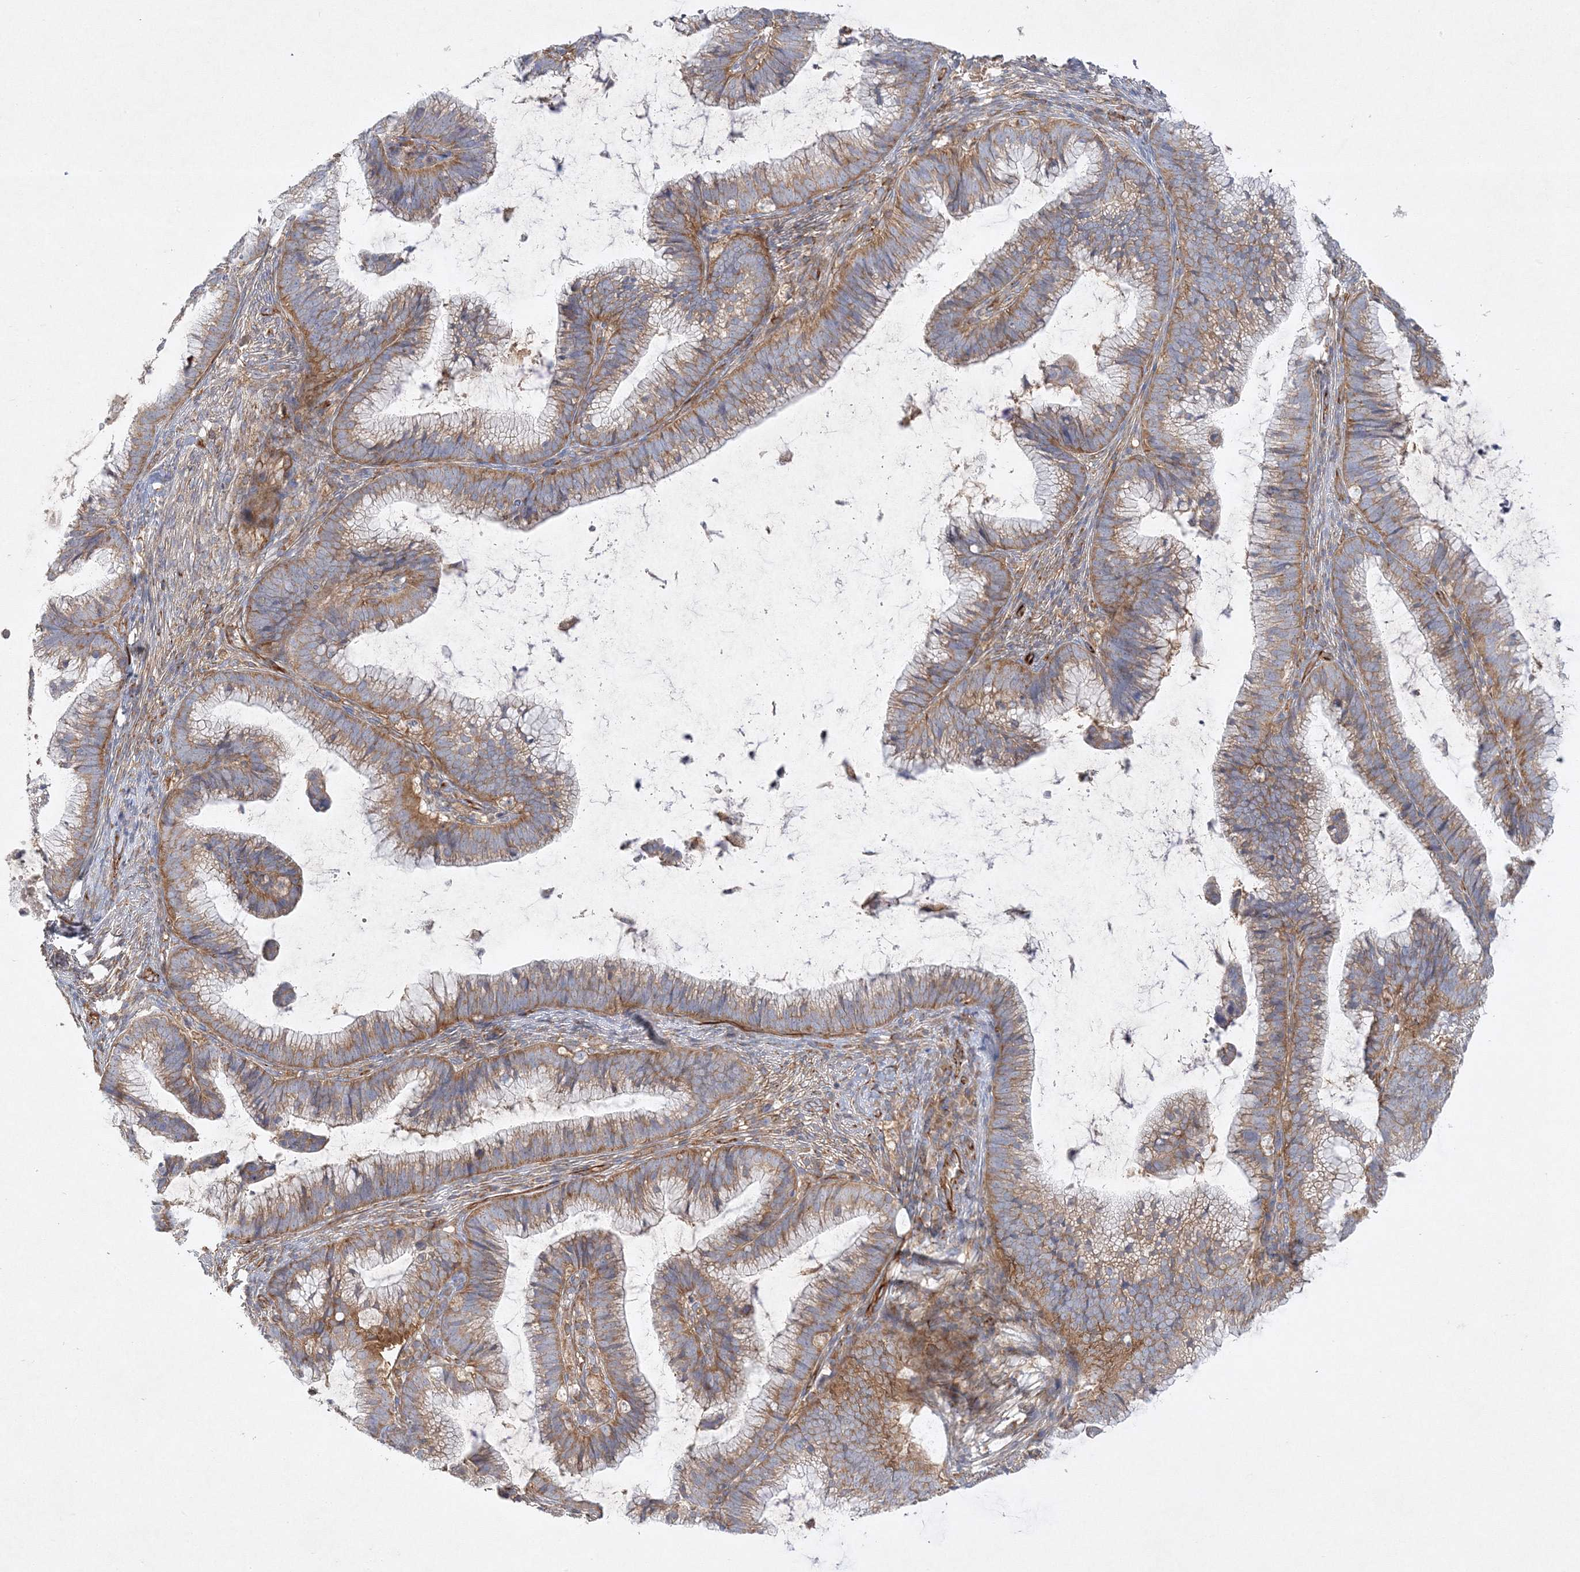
{"staining": {"intensity": "moderate", "quantity": ">75%", "location": "cytoplasmic/membranous"}, "tissue": "cervical cancer", "cell_type": "Tumor cells", "image_type": "cancer", "snomed": [{"axis": "morphology", "description": "Adenocarcinoma, NOS"}, {"axis": "topography", "description": "Cervix"}], "caption": "Protein staining displays moderate cytoplasmic/membranous positivity in approximately >75% of tumor cells in adenocarcinoma (cervical).", "gene": "WDR37", "patient": {"sex": "female", "age": 36}}